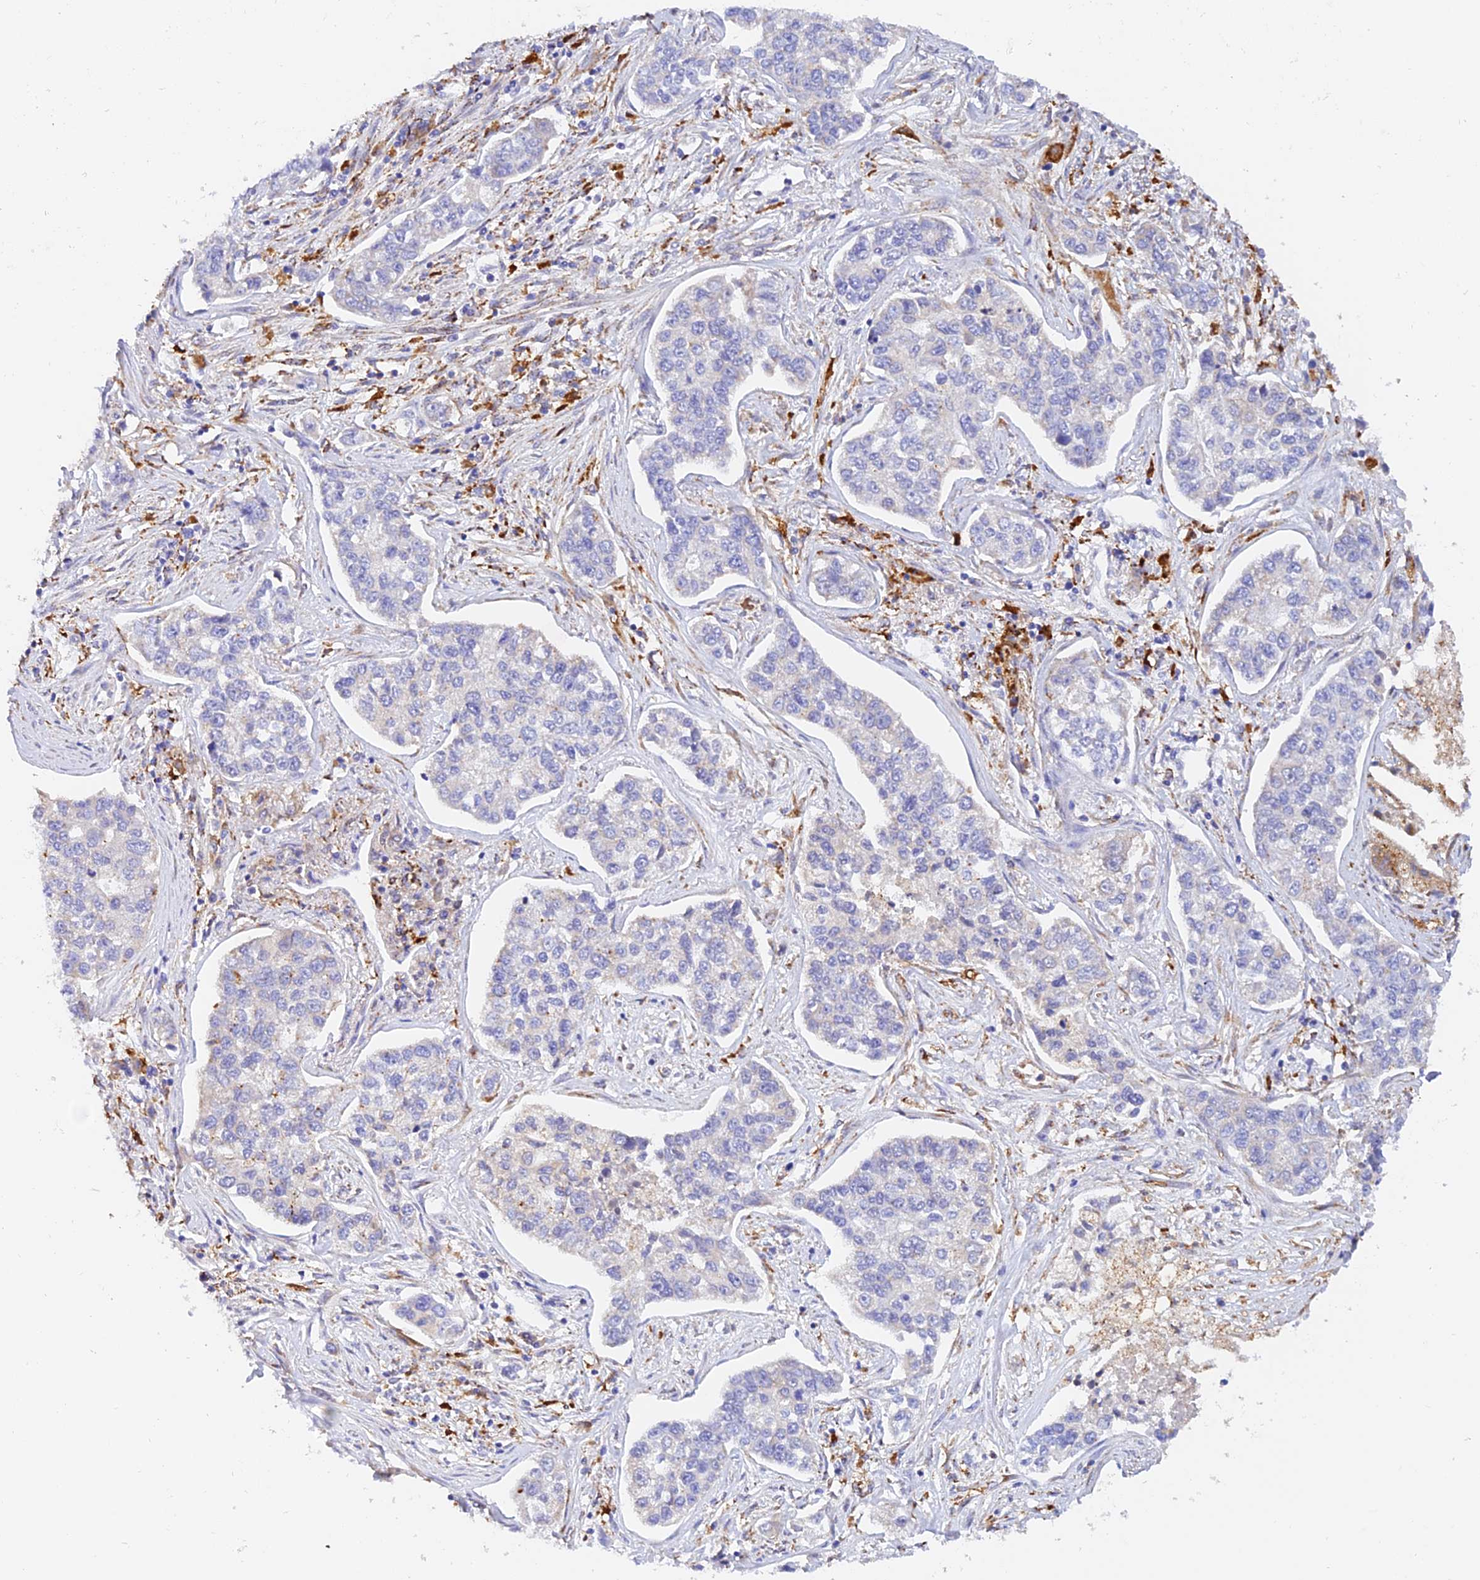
{"staining": {"intensity": "negative", "quantity": "none", "location": "none"}, "tissue": "lung cancer", "cell_type": "Tumor cells", "image_type": "cancer", "snomed": [{"axis": "morphology", "description": "Adenocarcinoma, NOS"}, {"axis": "topography", "description": "Lung"}], "caption": "IHC photomicrograph of human lung cancer stained for a protein (brown), which reveals no positivity in tumor cells.", "gene": "VKORC1", "patient": {"sex": "male", "age": 49}}